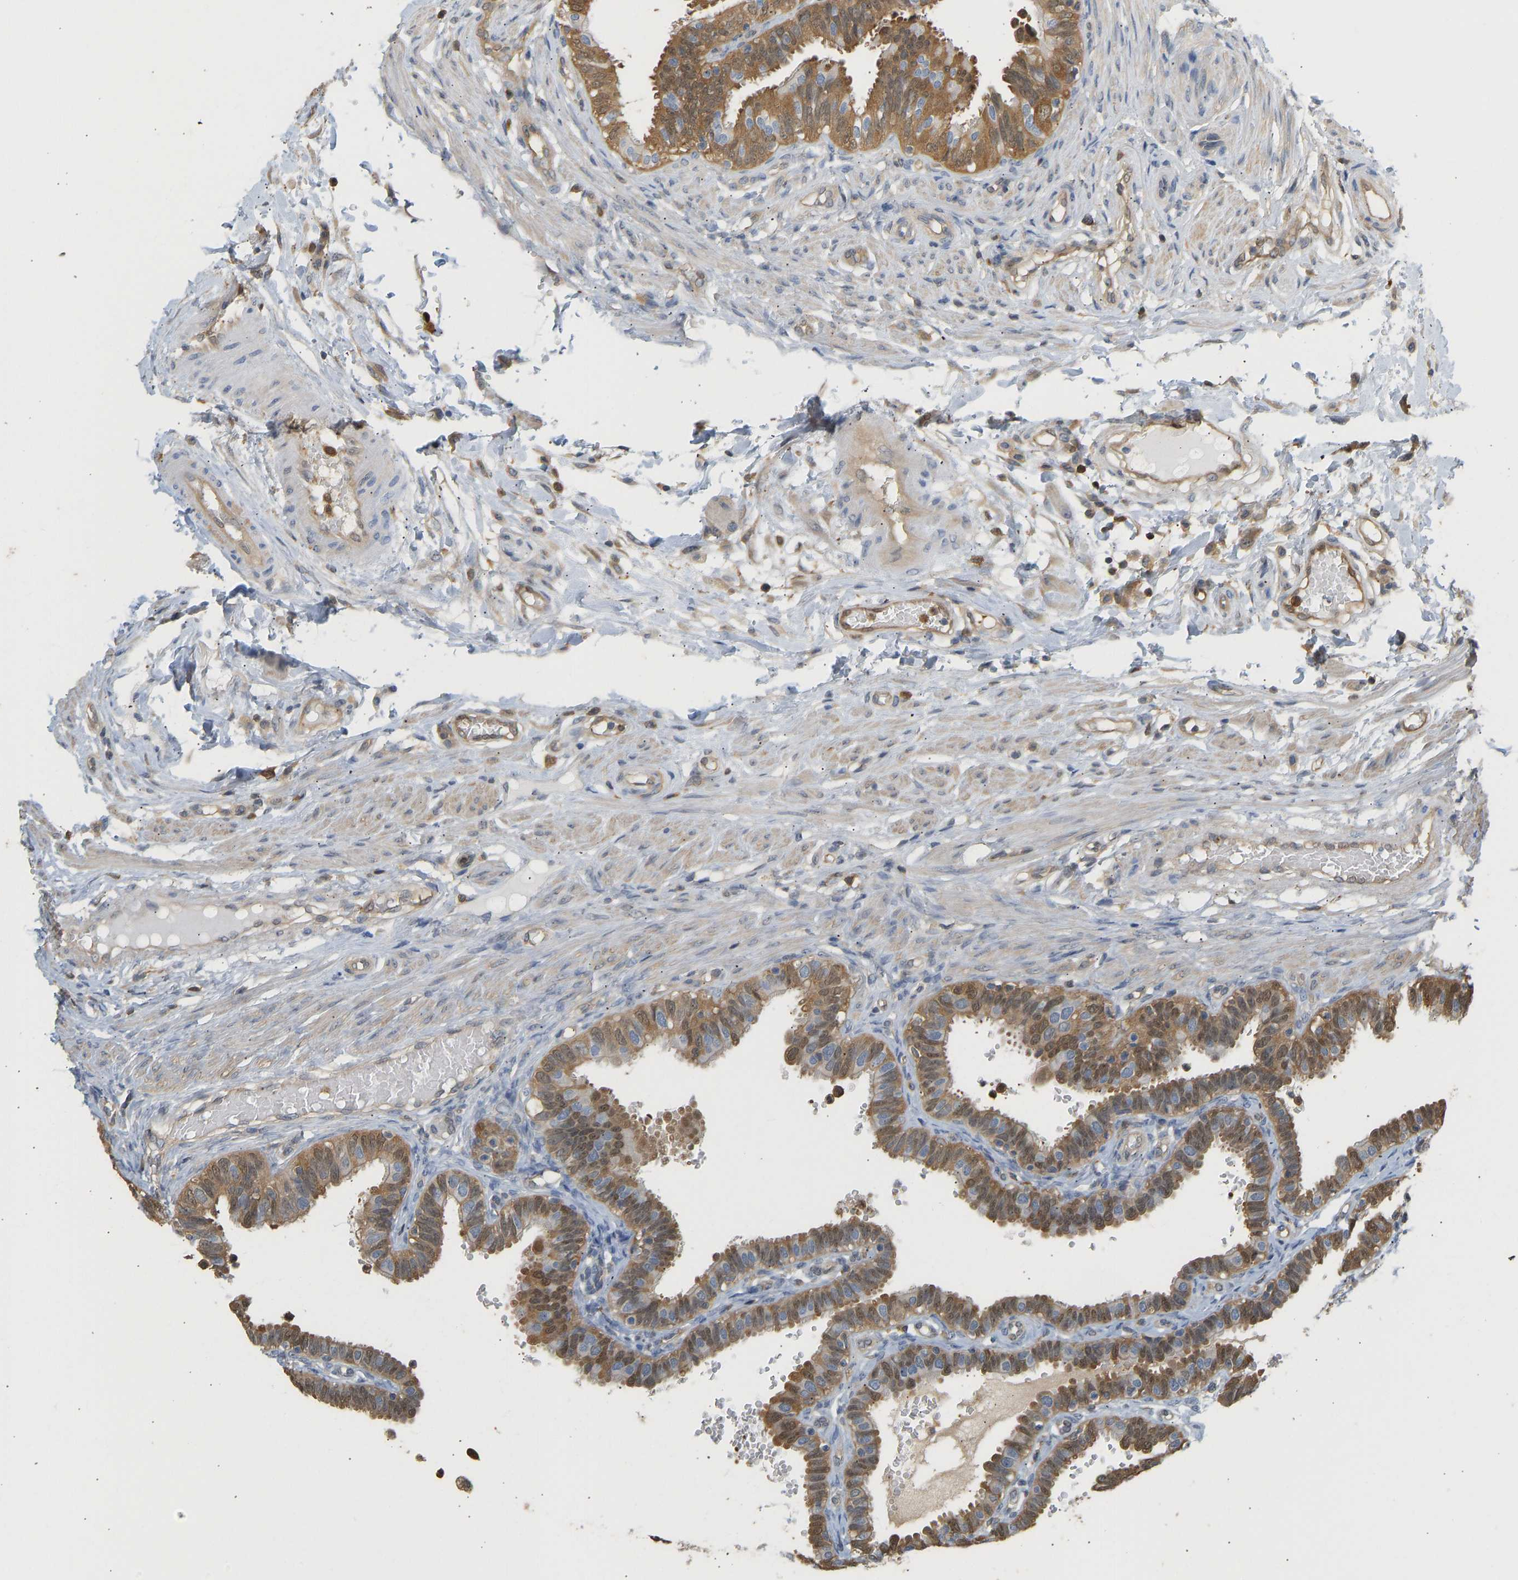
{"staining": {"intensity": "moderate", "quantity": ">75%", "location": "cytoplasmic/membranous"}, "tissue": "fallopian tube", "cell_type": "Glandular cells", "image_type": "normal", "snomed": [{"axis": "morphology", "description": "Normal tissue, NOS"}, {"axis": "topography", "description": "Fallopian tube"}, {"axis": "topography", "description": "Placenta"}], "caption": "A medium amount of moderate cytoplasmic/membranous staining is identified in about >75% of glandular cells in benign fallopian tube. Nuclei are stained in blue.", "gene": "ENO1", "patient": {"sex": "female", "age": 34}}